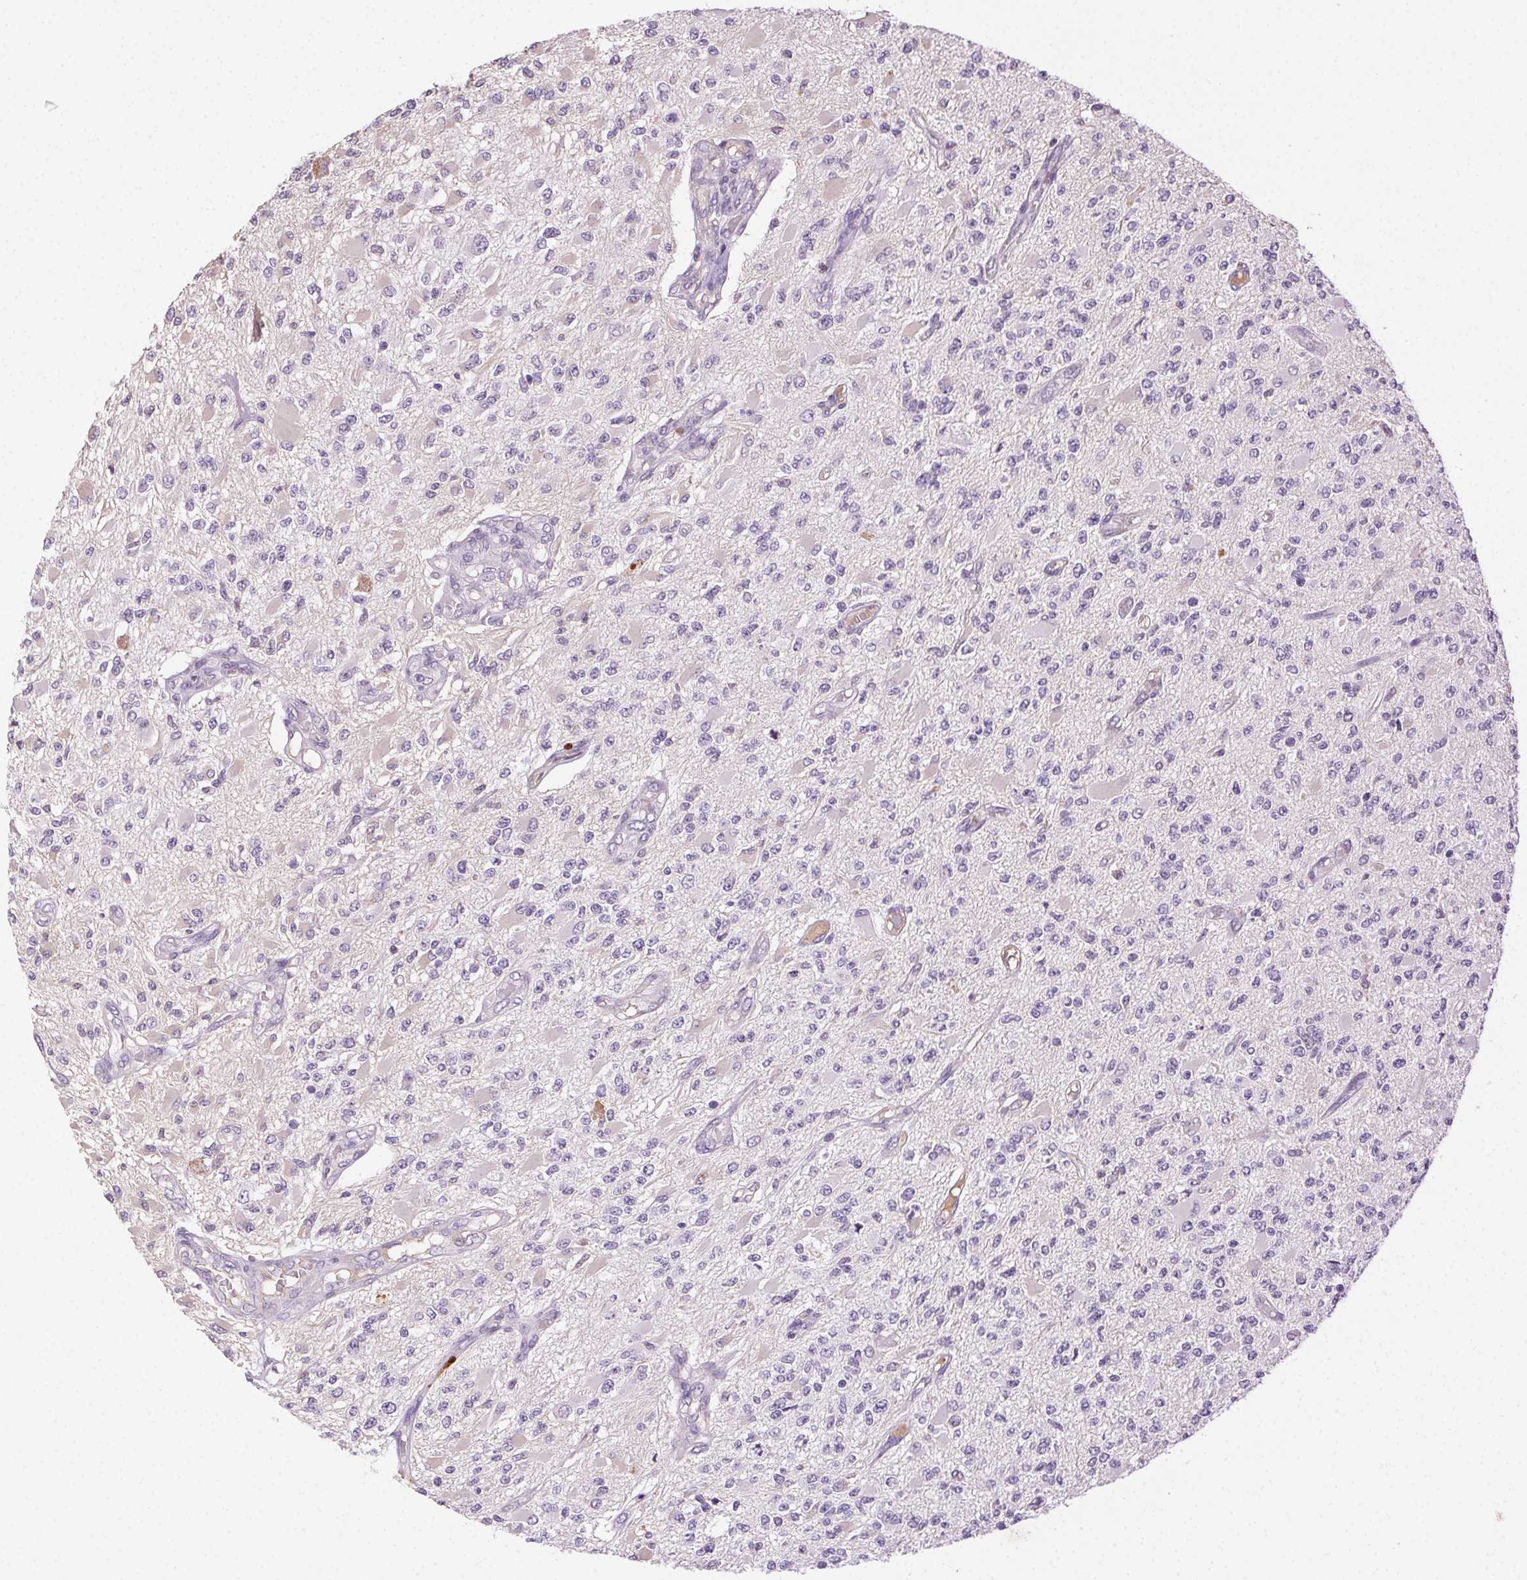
{"staining": {"intensity": "negative", "quantity": "none", "location": "none"}, "tissue": "glioma", "cell_type": "Tumor cells", "image_type": "cancer", "snomed": [{"axis": "morphology", "description": "Glioma, malignant, High grade"}, {"axis": "topography", "description": "Brain"}], "caption": "IHC photomicrograph of malignant glioma (high-grade) stained for a protein (brown), which reveals no expression in tumor cells.", "gene": "BPIFB2", "patient": {"sex": "female", "age": 63}}